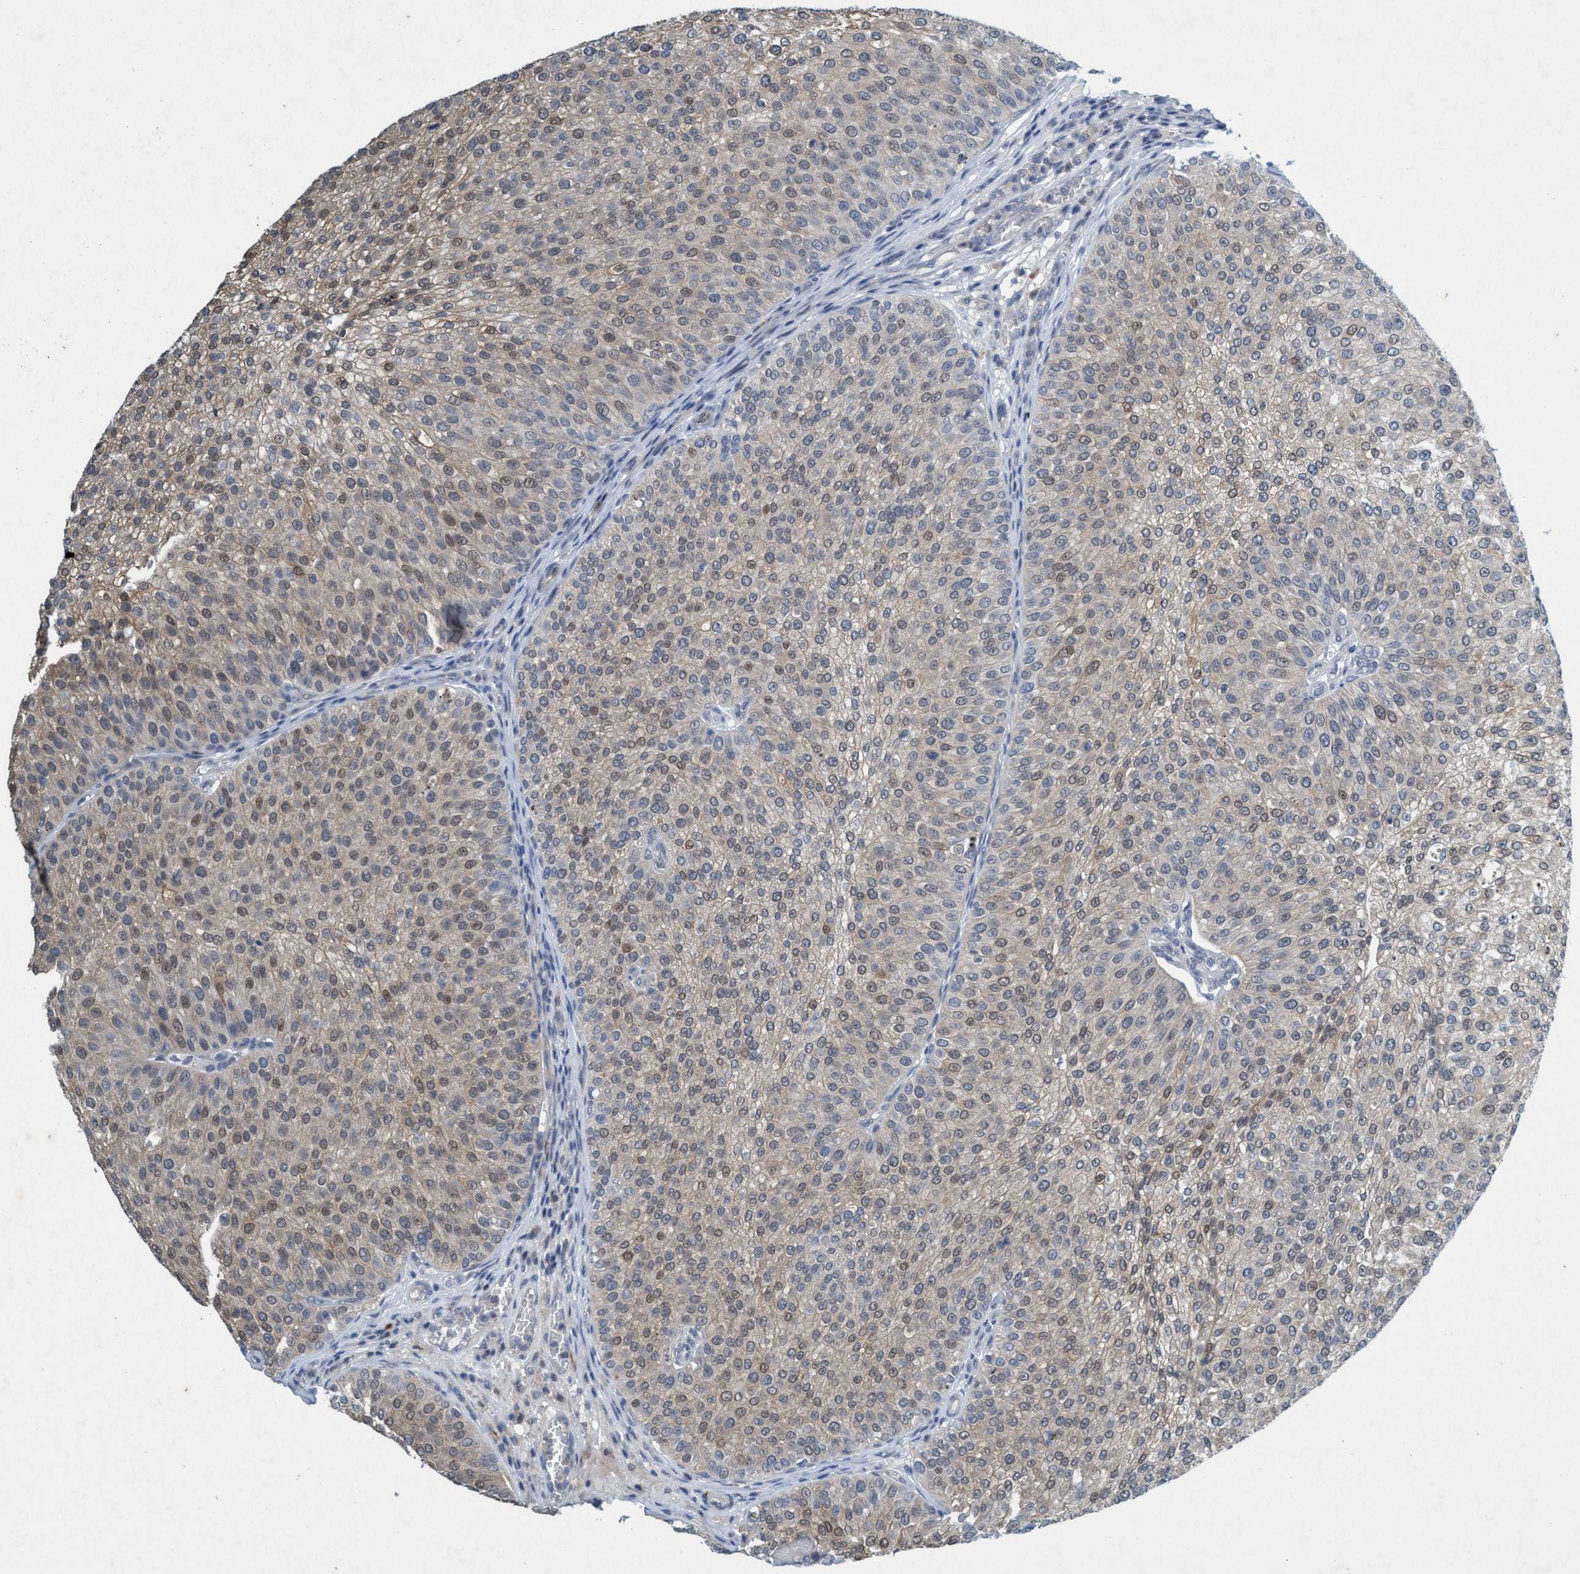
{"staining": {"intensity": "weak", "quantity": "25%-75%", "location": "cytoplasmic/membranous,nuclear"}, "tissue": "urothelial cancer", "cell_type": "Tumor cells", "image_type": "cancer", "snomed": [{"axis": "morphology", "description": "Urothelial carcinoma, Low grade"}, {"axis": "topography", "description": "Smooth muscle"}, {"axis": "topography", "description": "Urinary bladder"}], "caption": "IHC of urothelial cancer displays low levels of weak cytoplasmic/membranous and nuclear staining in approximately 25%-75% of tumor cells.", "gene": "RNF208", "patient": {"sex": "male", "age": 60}}